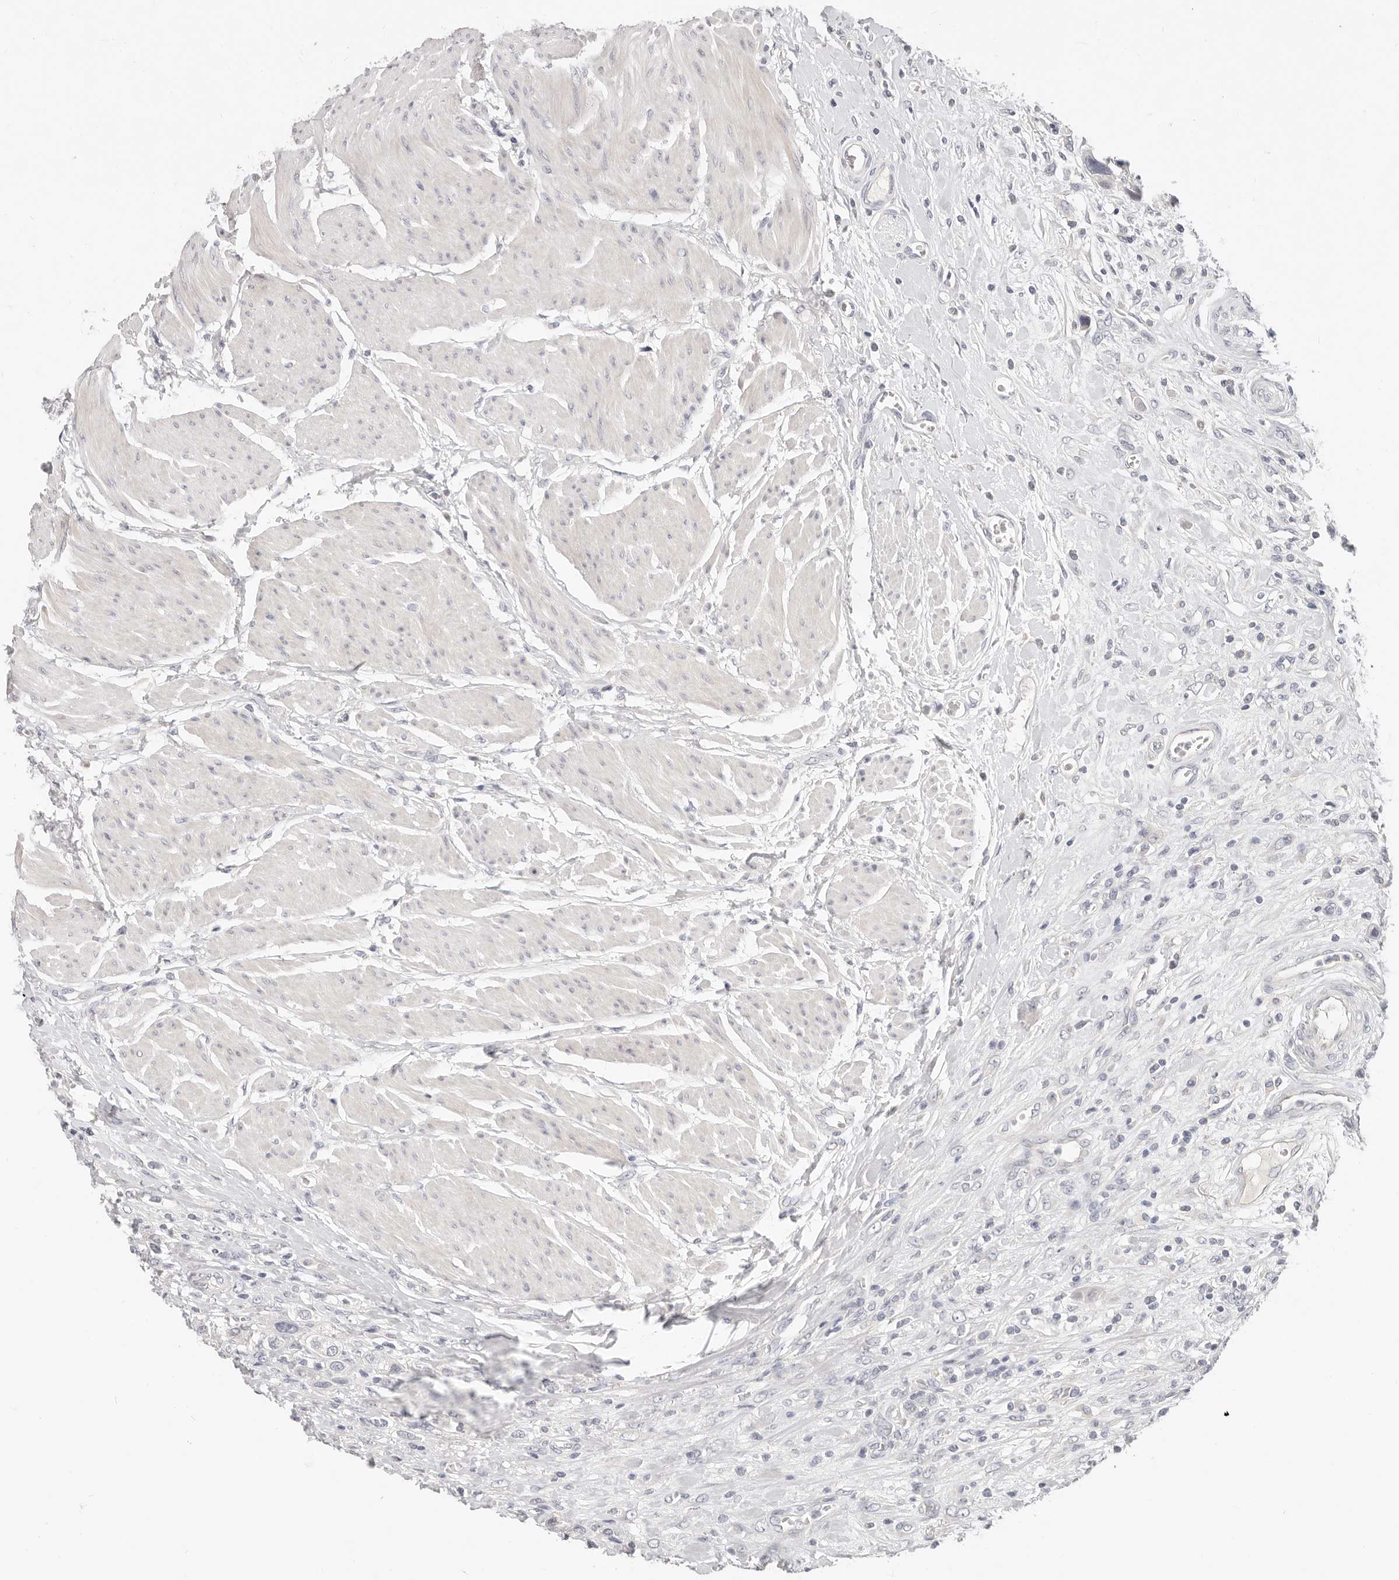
{"staining": {"intensity": "negative", "quantity": "none", "location": "none"}, "tissue": "urothelial cancer", "cell_type": "Tumor cells", "image_type": "cancer", "snomed": [{"axis": "morphology", "description": "Urothelial carcinoma, High grade"}, {"axis": "topography", "description": "Urinary bladder"}], "caption": "Immunohistochemical staining of human urothelial cancer reveals no significant staining in tumor cells.", "gene": "TMEM63B", "patient": {"sex": "male", "age": 50}}